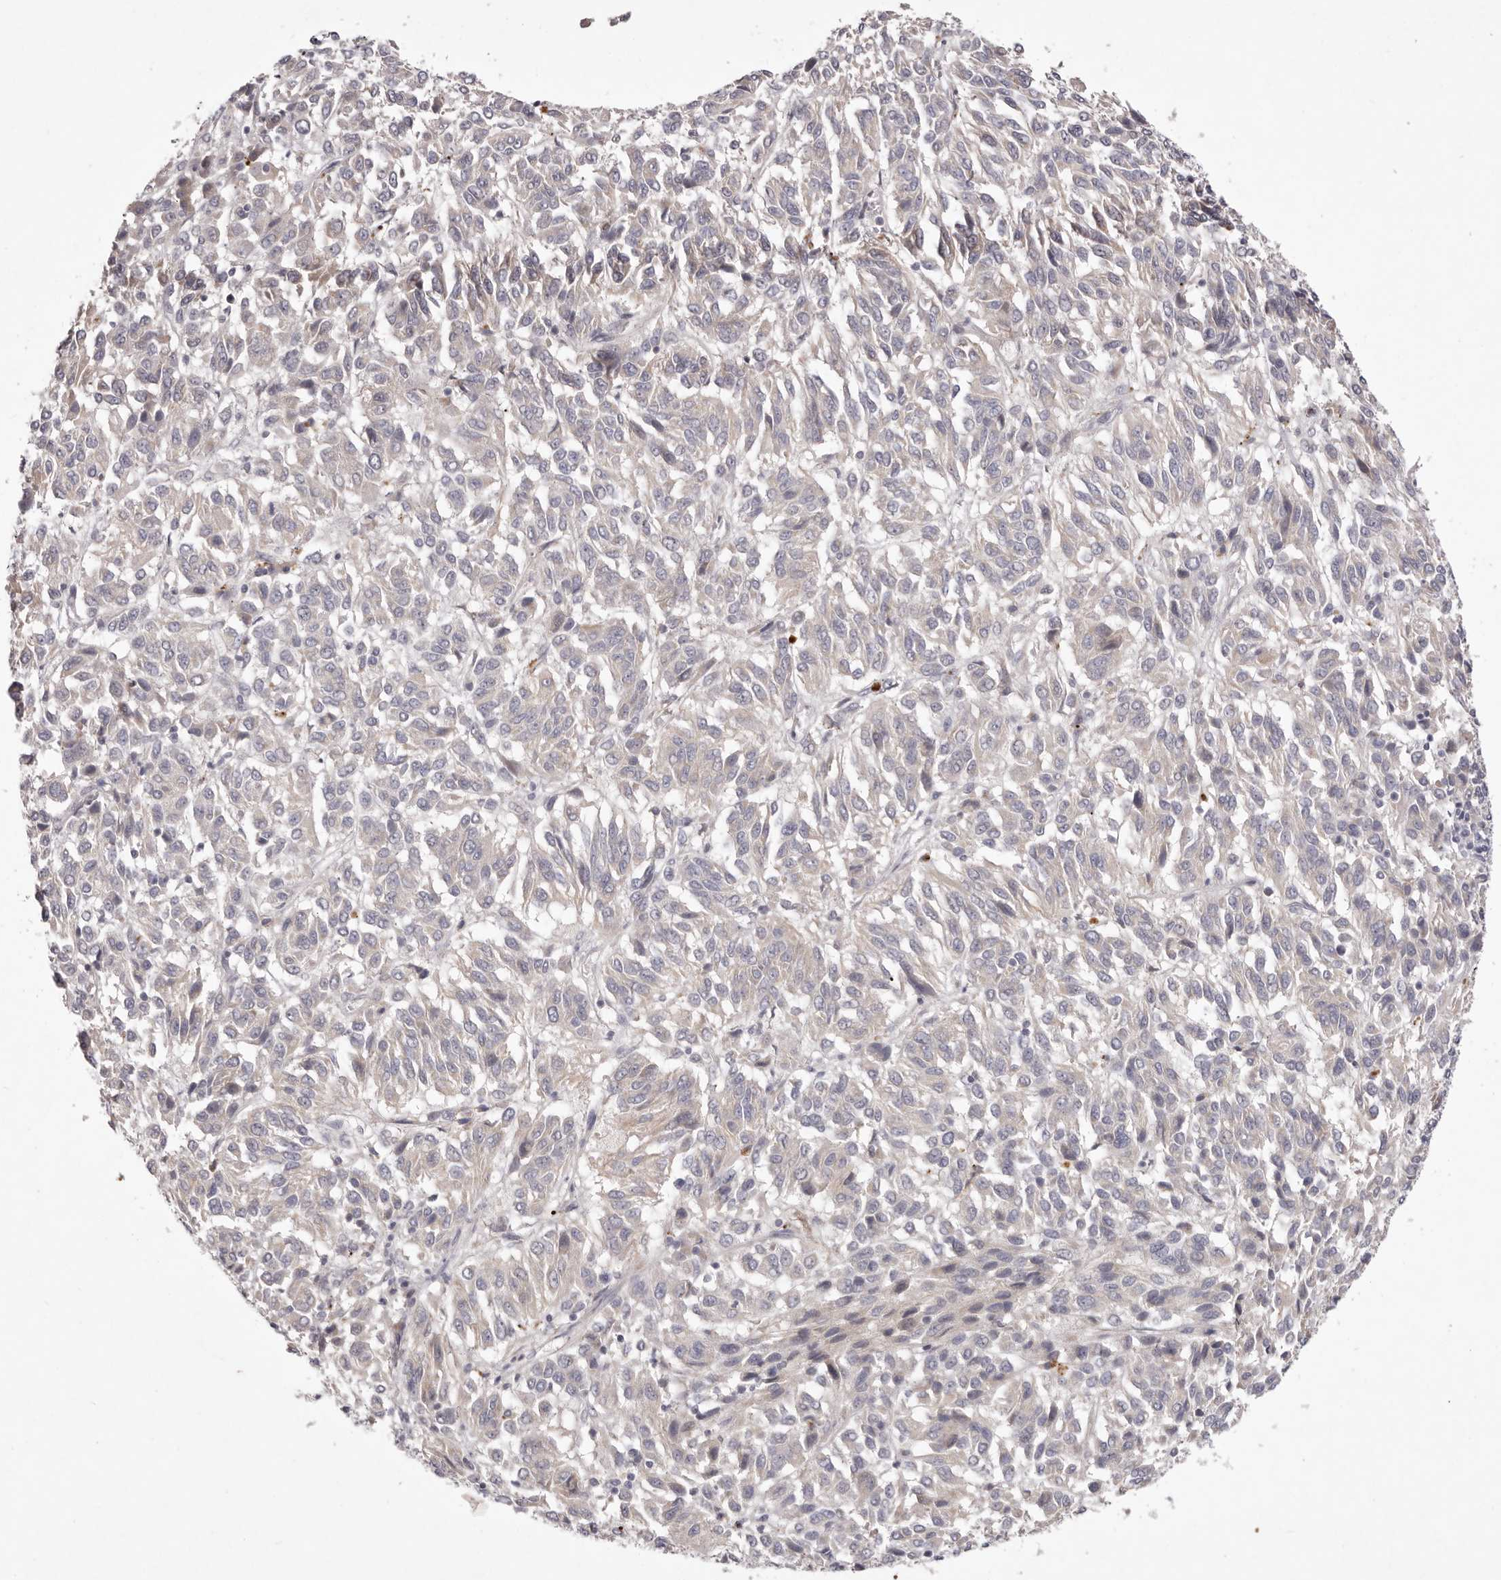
{"staining": {"intensity": "negative", "quantity": "none", "location": "none"}, "tissue": "melanoma", "cell_type": "Tumor cells", "image_type": "cancer", "snomed": [{"axis": "morphology", "description": "Malignant melanoma, Metastatic site"}, {"axis": "topography", "description": "Lung"}], "caption": "Tumor cells are negative for brown protein staining in malignant melanoma (metastatic site).", "gene": "GARNL3", "patient": {"sex": "male", "age": 64}}